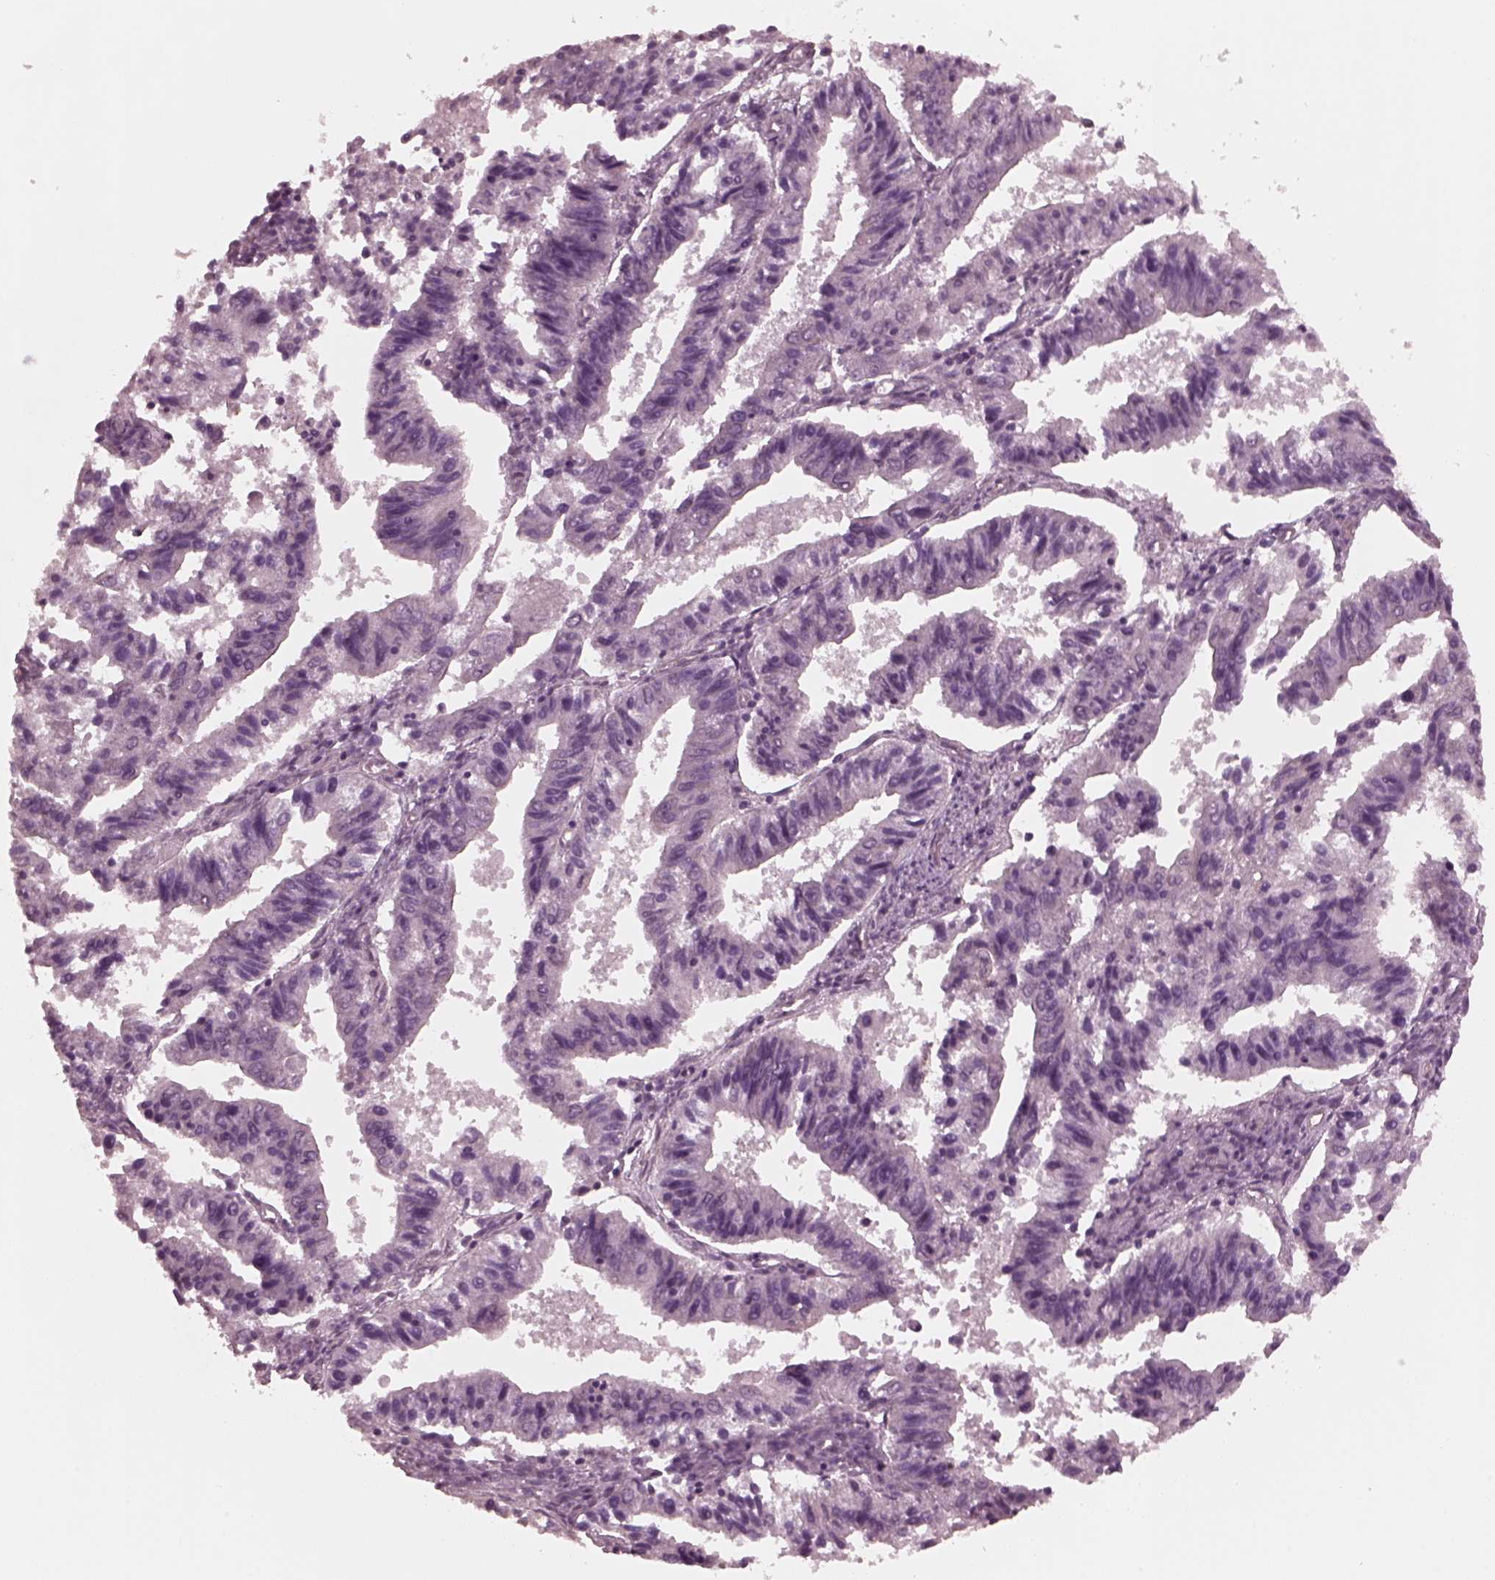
{"staining": {"intensity": "negative", "quantity": "none", "location": "none"}, "tissue": "endometrial cancer", "cell_type": "Tumor cells", "image_type": "cancer", "snomed": [{"axis": "morphology", "description": "Adenocarcinoma, NOS"}, {"axis": "topography", "description": "Endometrium"}], "caption": "Immunohistochemical staining of endometrial cancer demonstrates no significant staining in tumor cells.", "gene": "KIF6", "patient": {"sex": "female", "age": 82}}